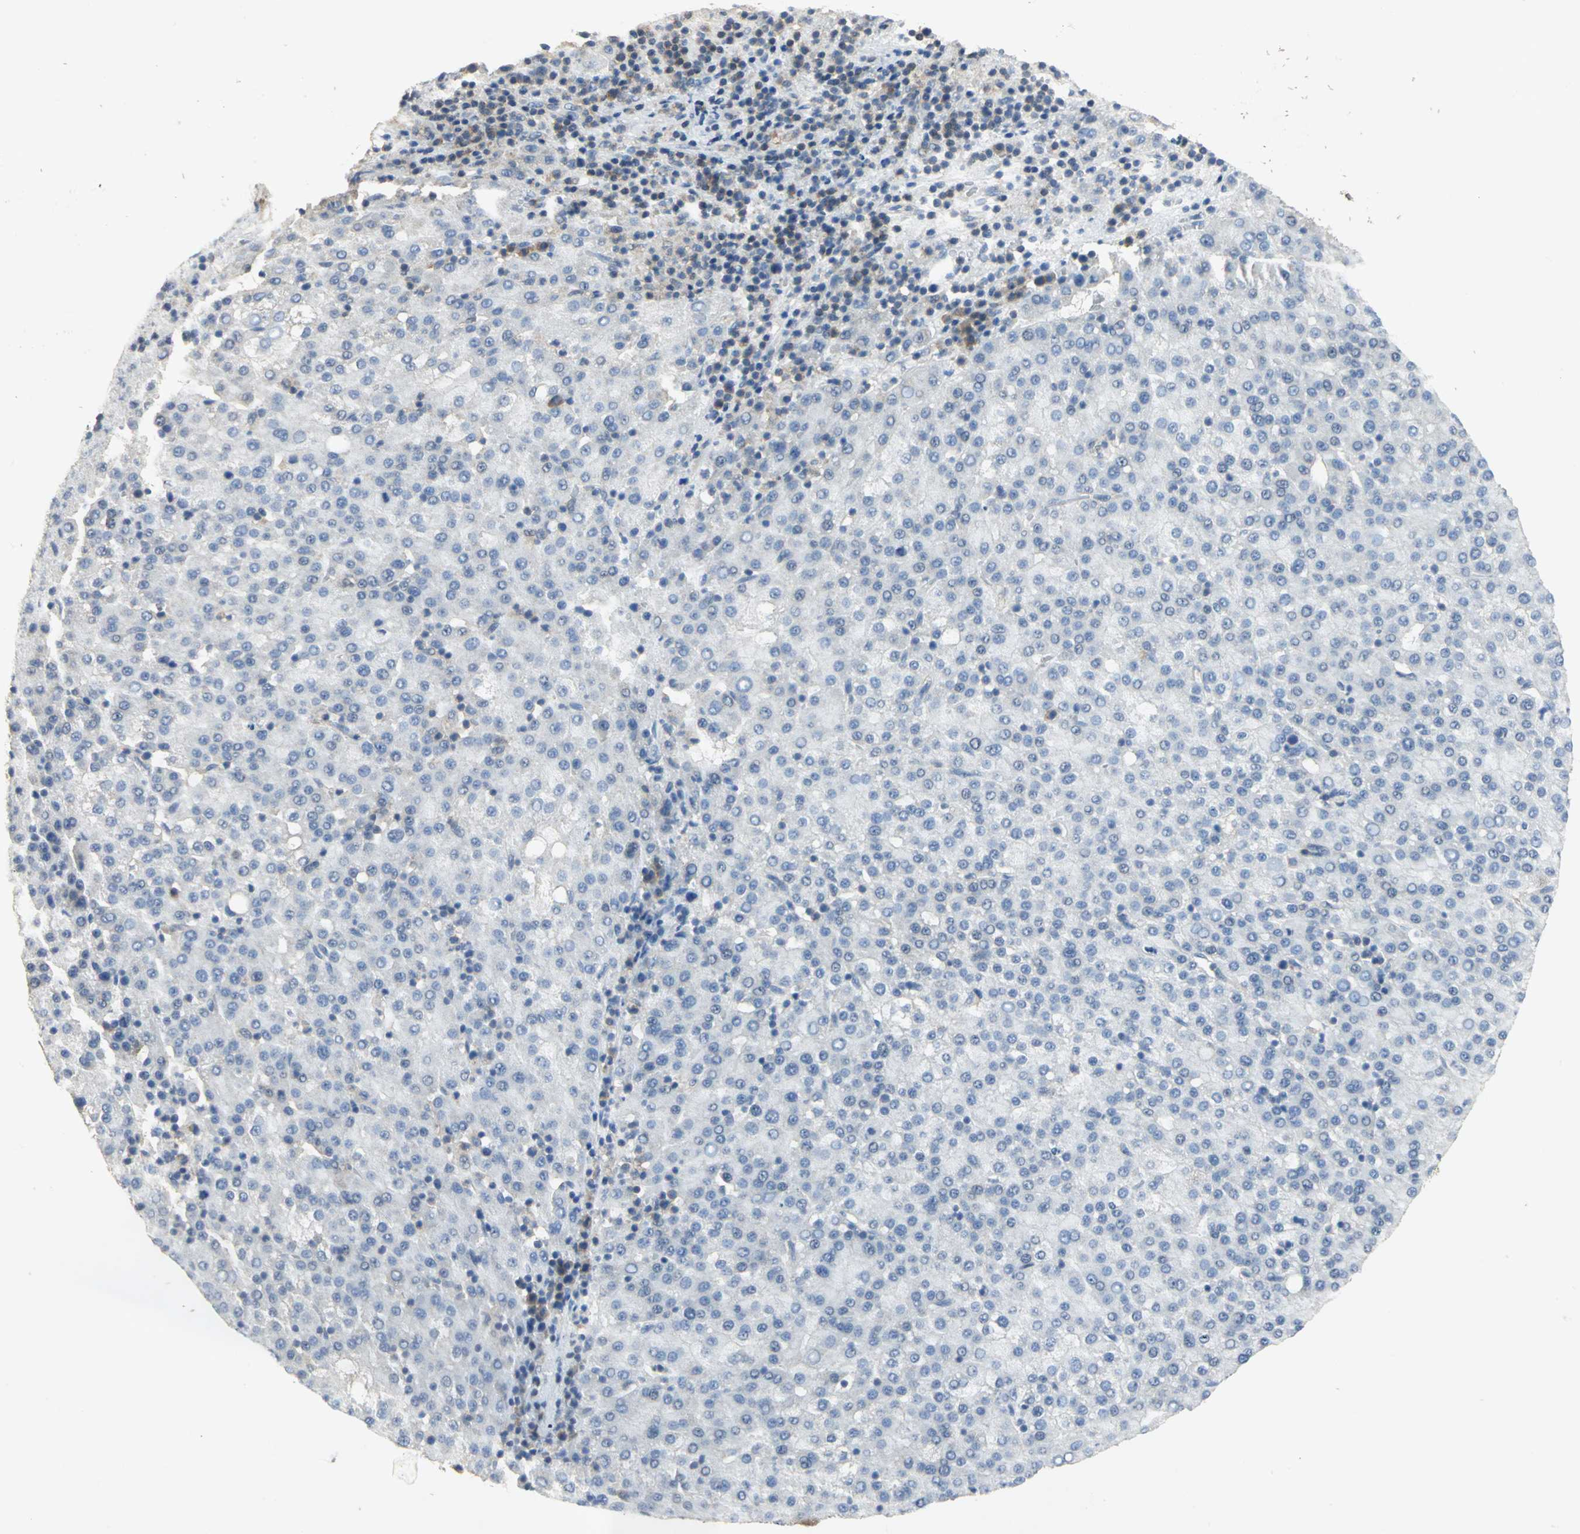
{"staining": {"intensity": "negative", "quantity": "none", "location": "none"}, "tissue": "liver cancer", "cell_type": "Tumor cells", "image_type": "cancer", "snomed": [{"axis": "morphology", "description": "Carcinoma, Hepatocellular, NOS"}, {"axis": "topography", "description": "Liver"}], "caption": "A photomicrograph of human liver cancer is negative for staining in tumor cells.", "gene": "PPIA", "patient": {"sex": "female", "age": 58}}